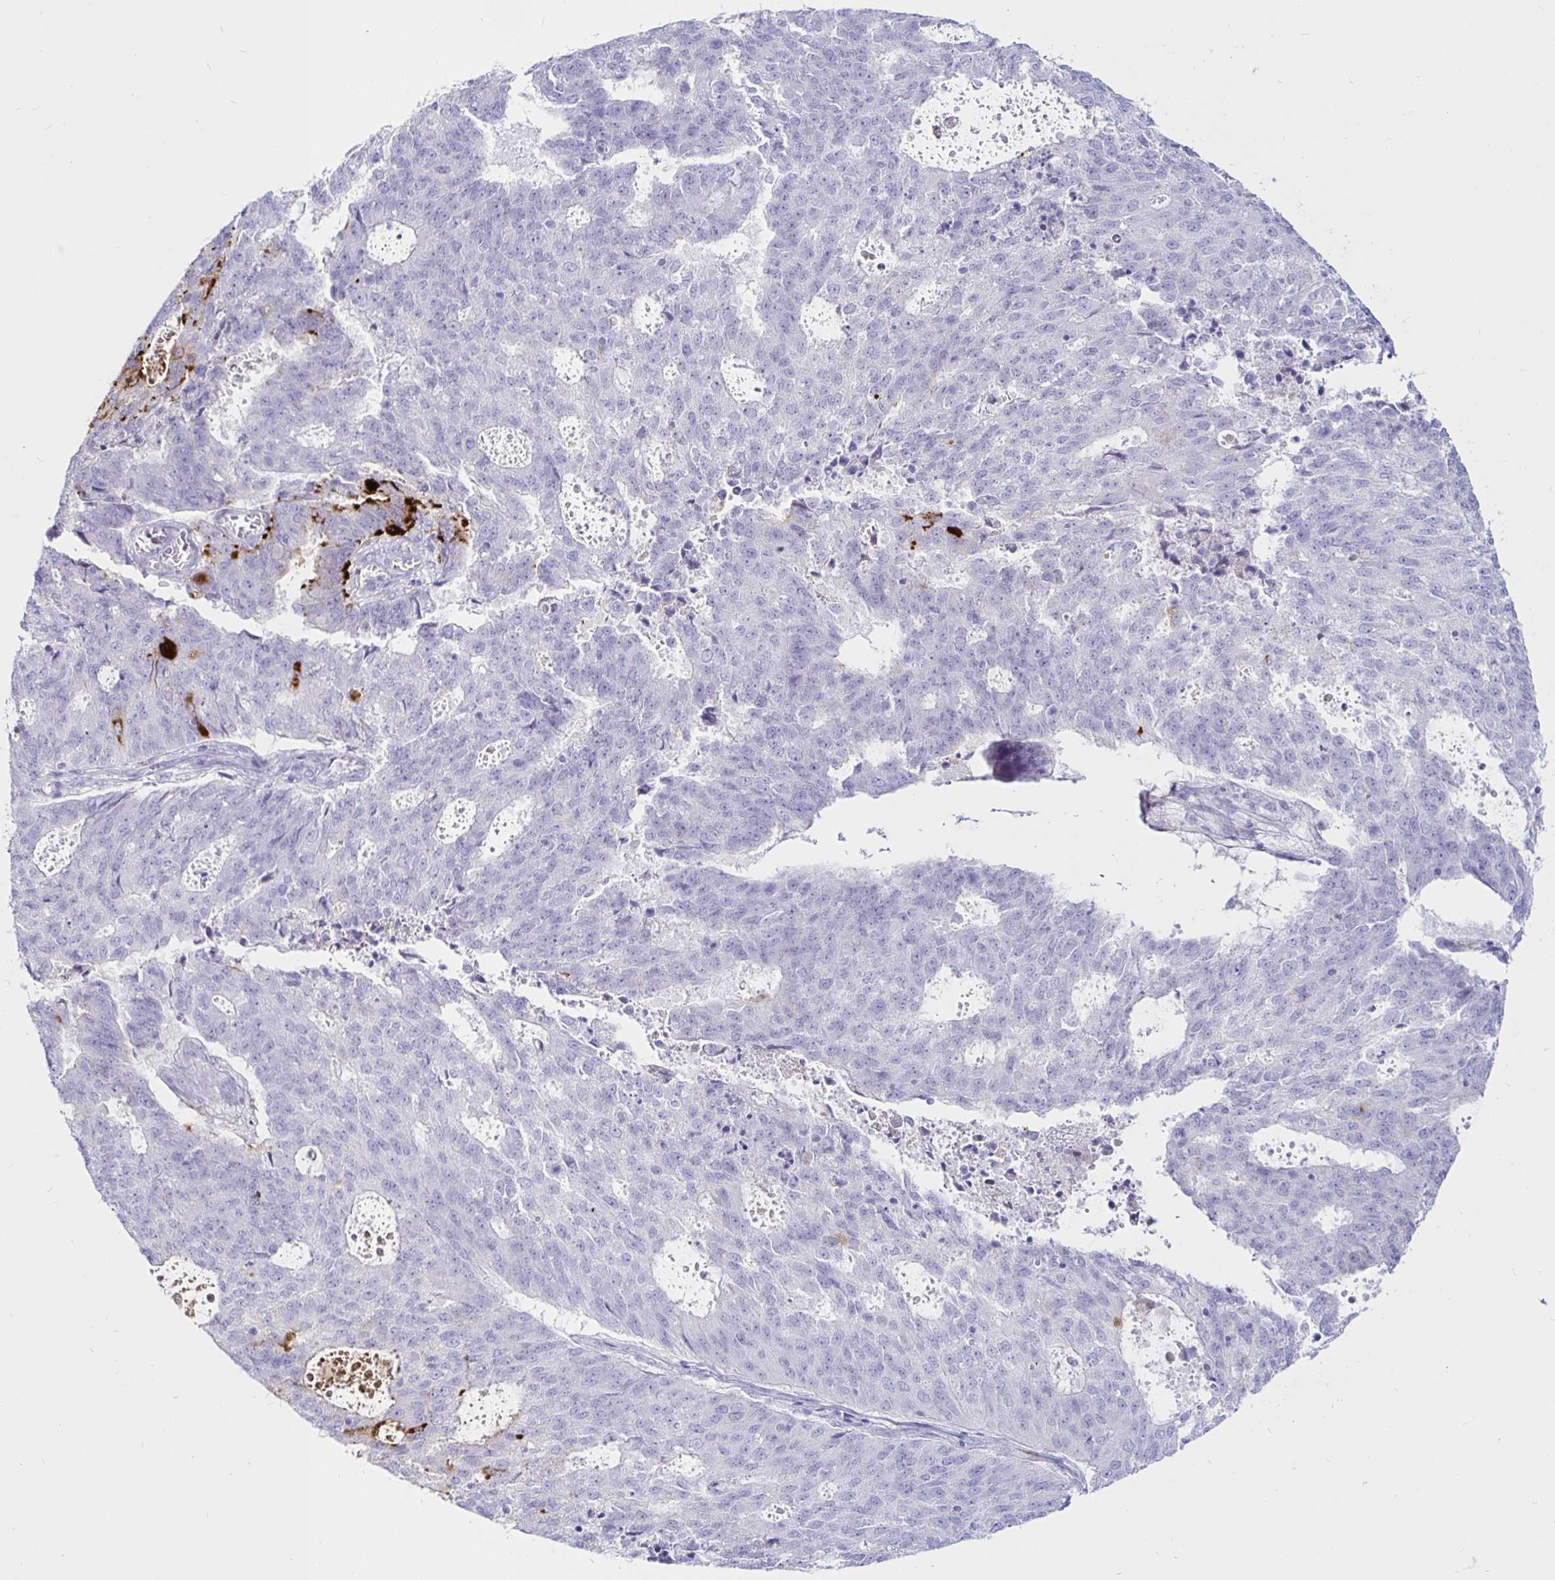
{"staining": {"intensity": "negative", "quantity": "none", "location": "none"}, "tissue": "endometrial cancer", "cell_type": "Tumor cells", "image_type": "cancer", "snomed": [{"axis": "morphology", "description": "Adenocarcinoma, NOS"}, {"axis": "topography", "description": "Endometrium"}], "caption": "This is an immunohistochemistry image of endometrial cancer (adenocarcinoma). There is no expression in tumor cells.", "gene": "TIMP1", "patient": {"sex": "female", "age": 82}}